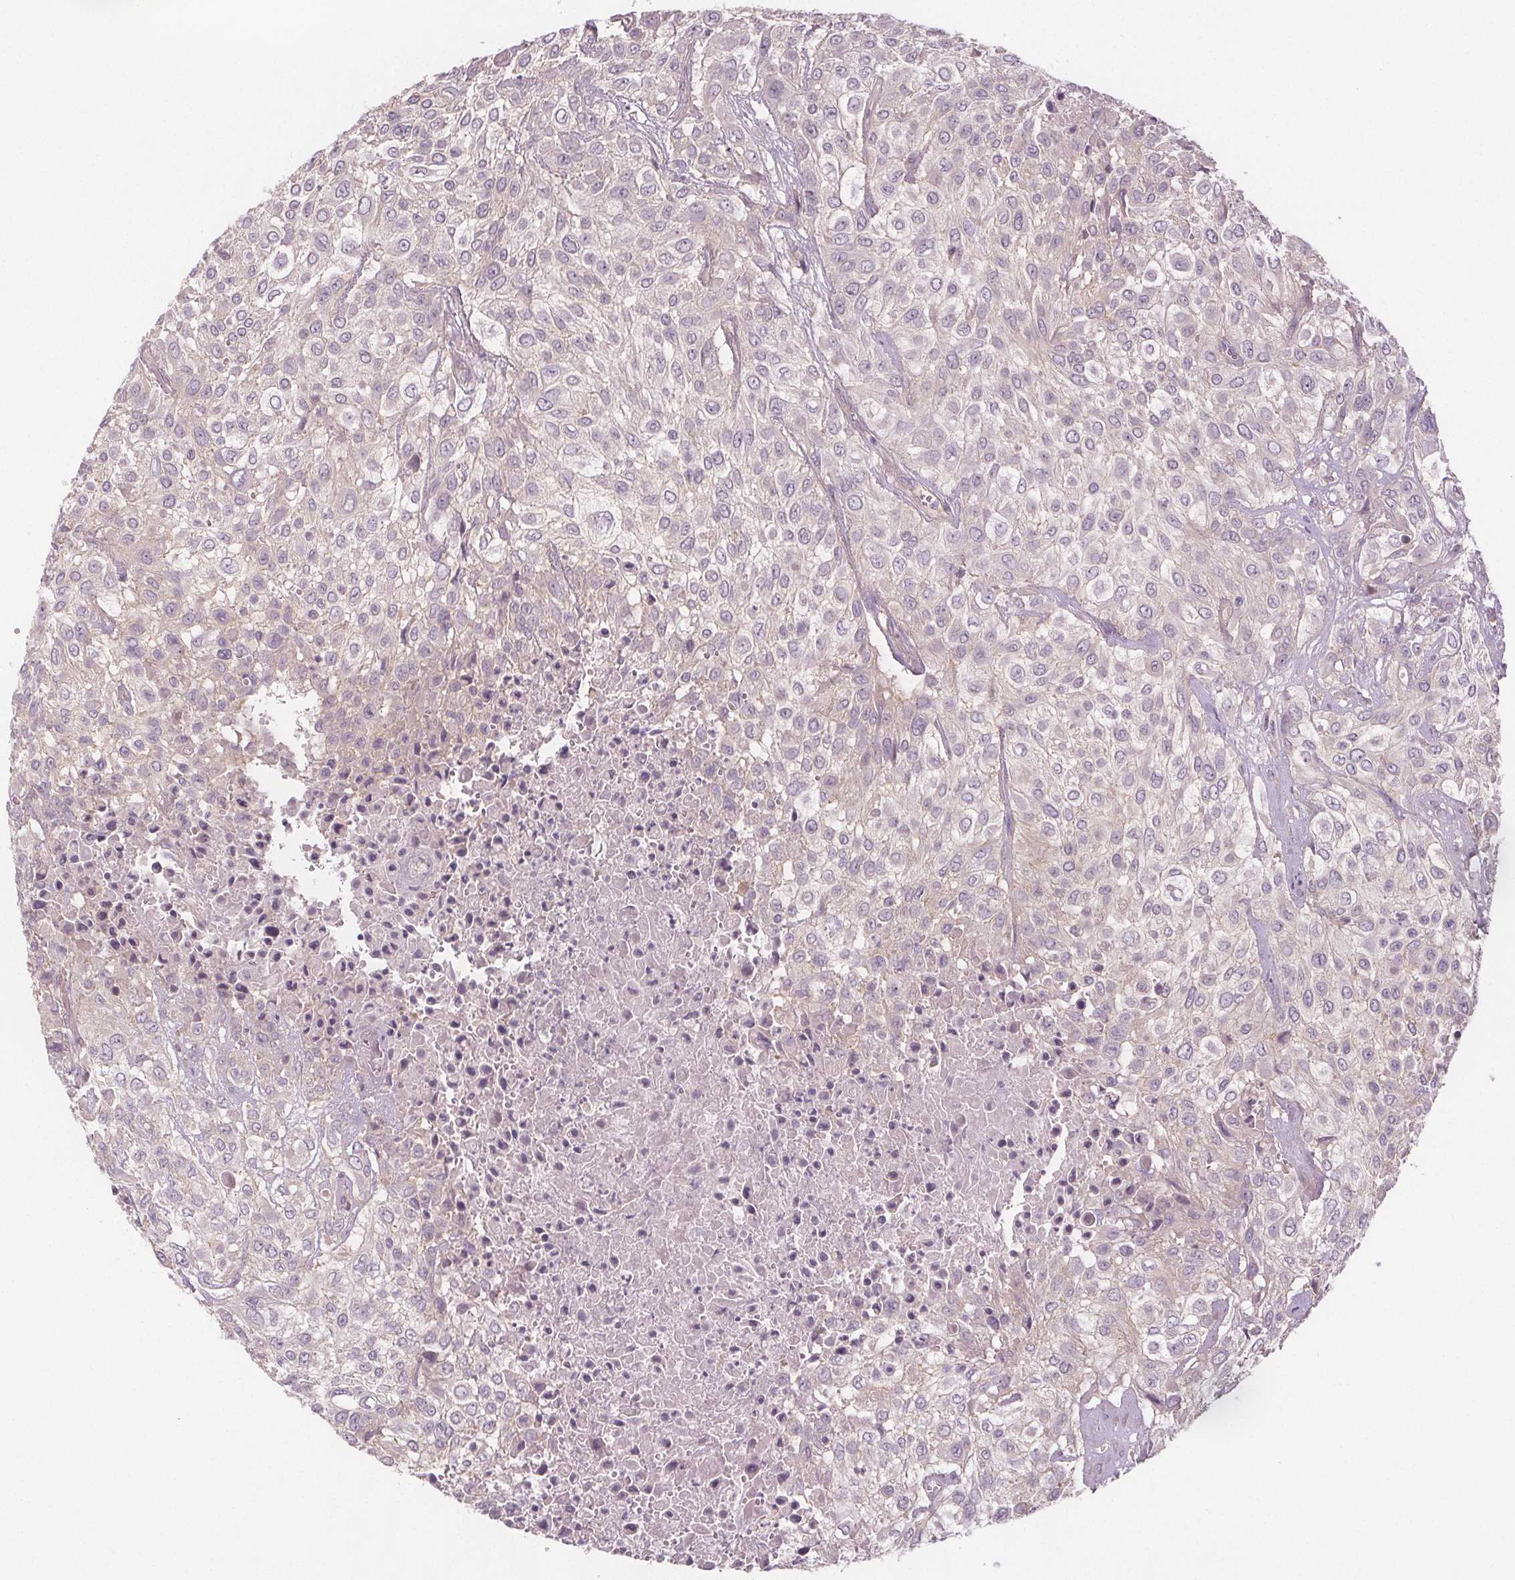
{"staining": {"intensity": "negative", "quantity": "none", "location": "none"}, "tissue": "urothelial cancer", "cell_type": "Tumor cells", "image_type": "cancer", "snomed": [{"axis": "morphology", "description": "Urothelial carcinoma, High grade"}, {"axis": "topography", "description": "Urinary bladder"}], "caption": "Human urothelial carcinoma (high-grade) stained for a protein using IHC exhibits no expression in tumor cells.", "gene": "VNN1", "patient": {"sex": "male", "age": 57}}